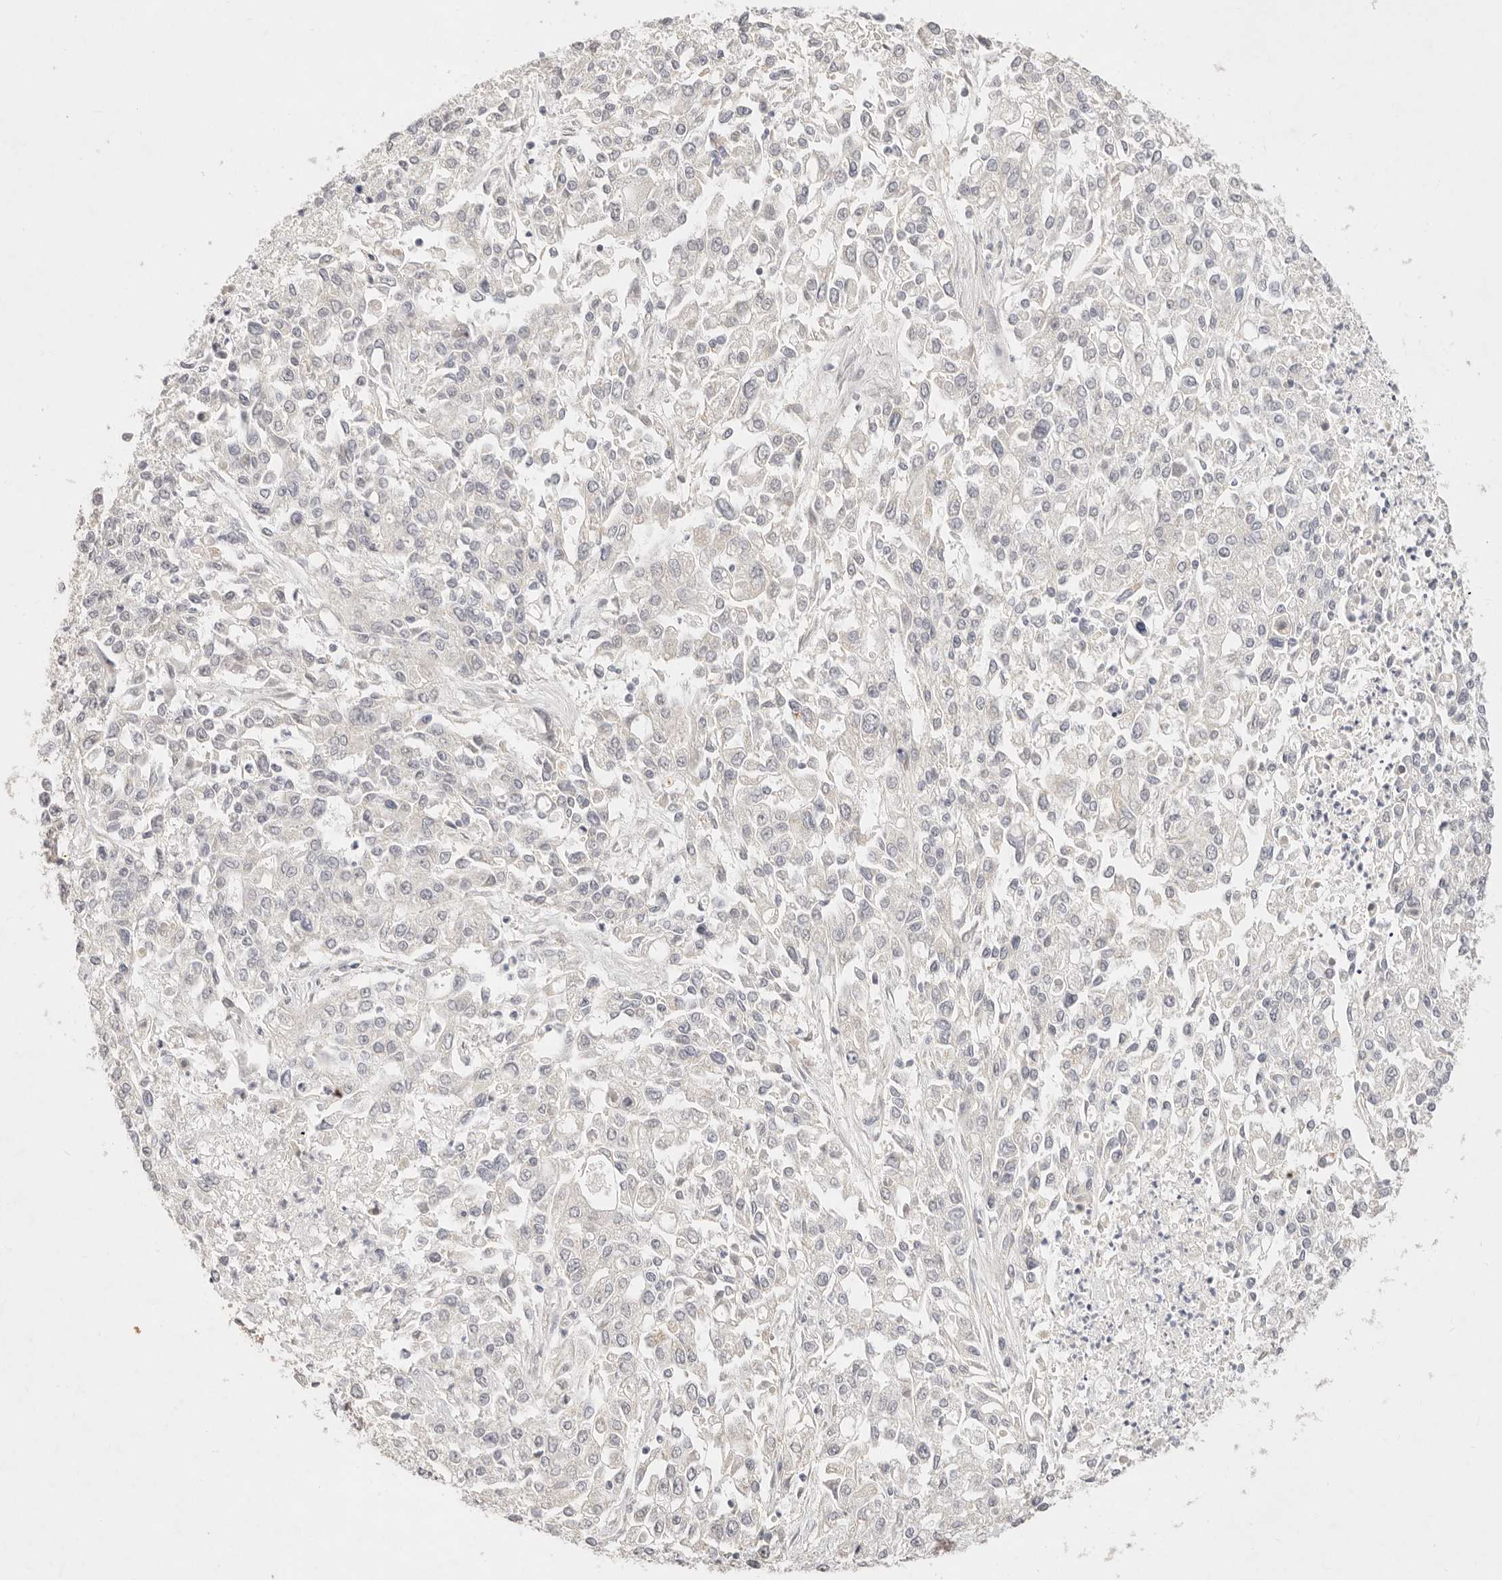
{"staining": {"intensity": "negative", "quantity": "none", "location": "none"}, "tissue": "endometrial cancer", "cell_type": "Tumor cells", "image_type": "cancer", "snomed": [{"axis": "morphology", "description": "Adenocarcinoma, NOS"}, {"axis": "topography", "description": "Endometrium"}], "caption": "Human endometrial adenocarcinoma stained for a protein using immunohistochemistry (IHC) displays no staining in tumor cells.", "gene": "GPR156", "patient": {"sex": "female", "age": 49}}